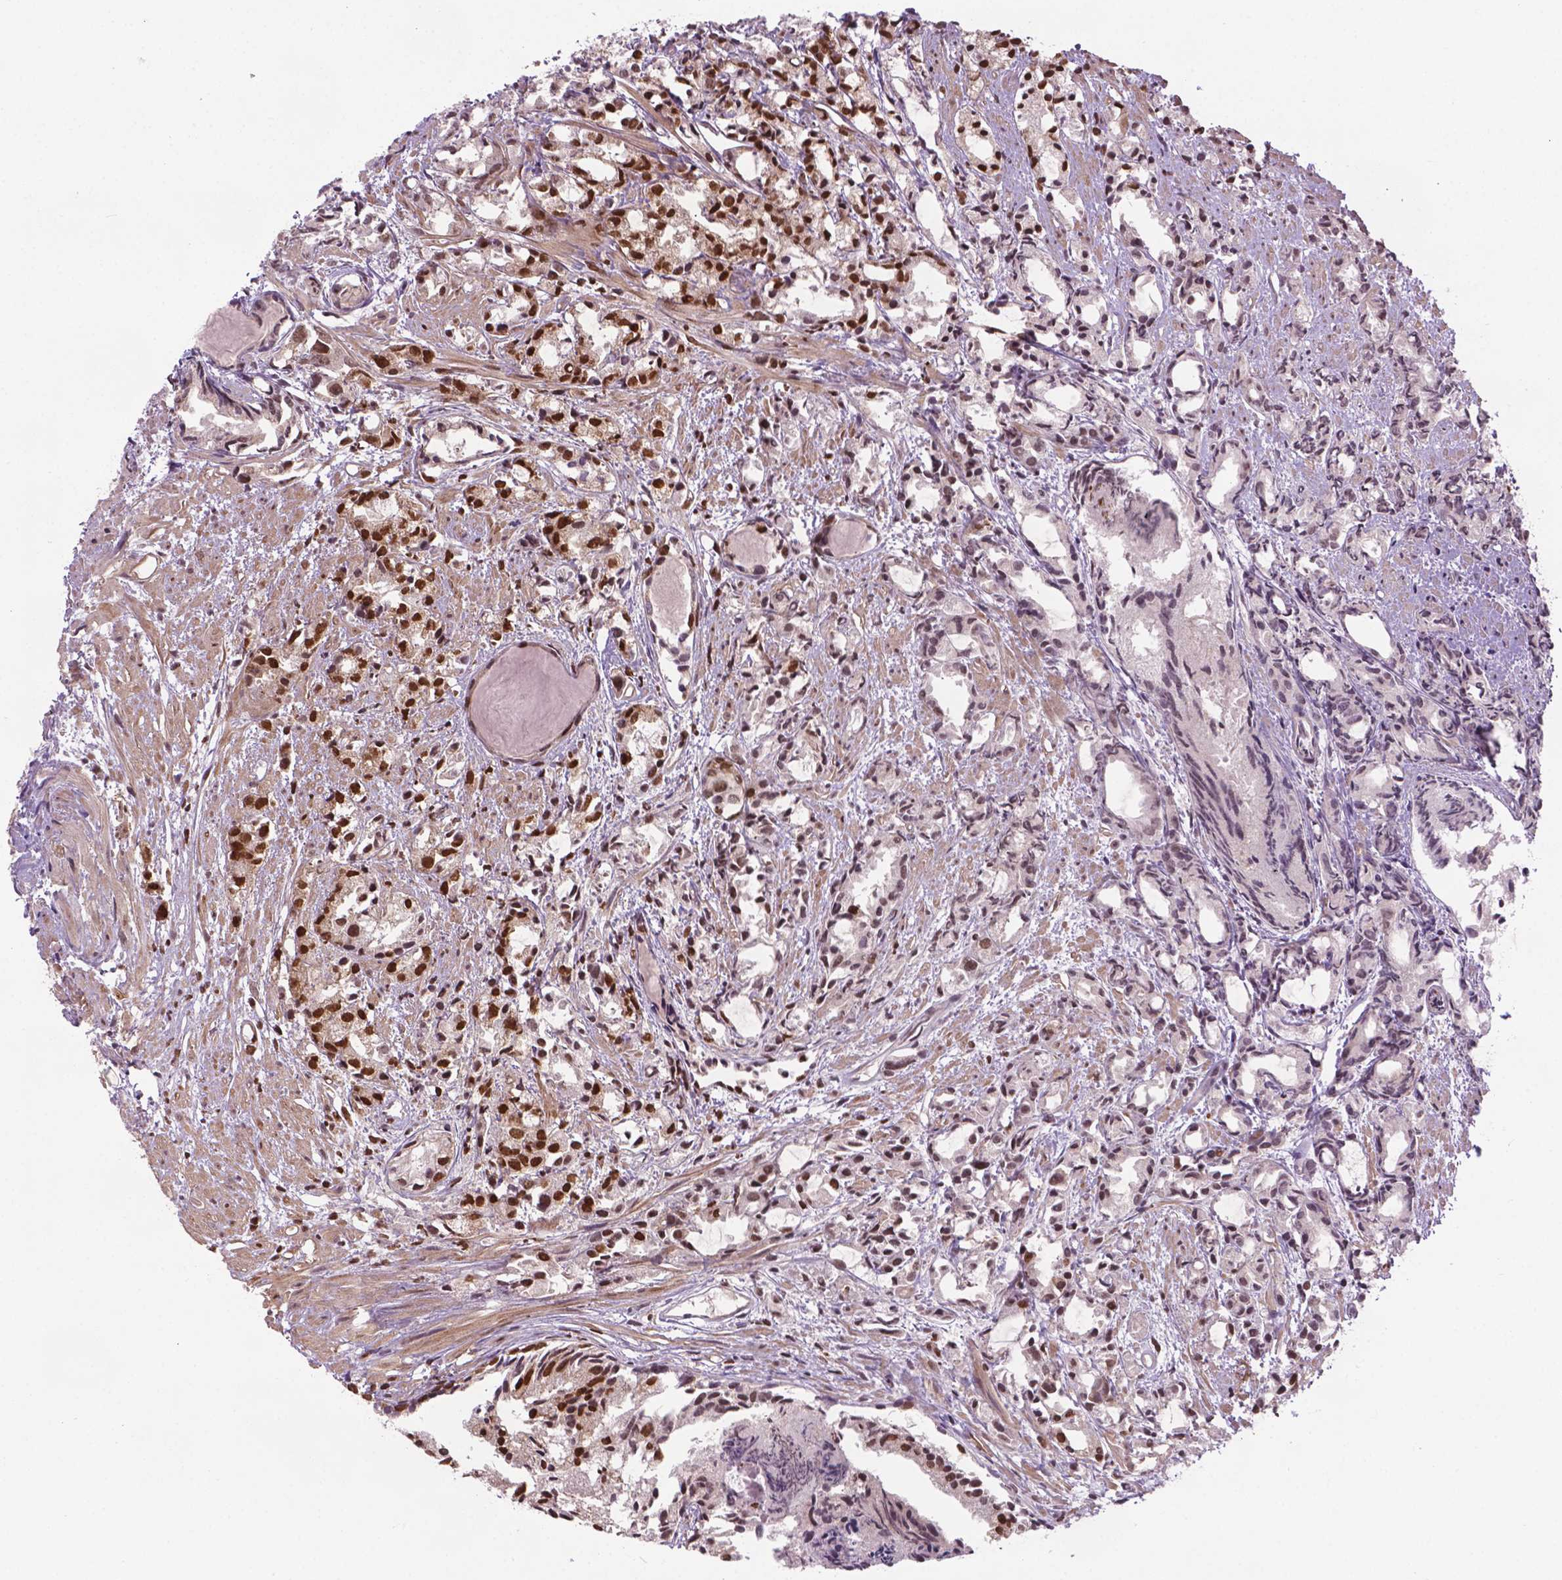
{"staining": {"intensity": "strong", "quantity": ">75%", "location": "nuclear"}, "tissue": "prostate cancer", "cell_type": "Tumor cells", "image_type": "cancer", "snomed": [{"axis": "morphology", "description": "Adenocarcinoma, High grade"}, {"axis": "topography", "description": "Prostate"}], "caption": "A photomicrograph of prostate high-grade adenocarcinoma stained for a protein exhibits strong nuclear brown staining in tumor cells.", "gene": "SIRT6", "patient": {"sex": "male", "age": 79}}